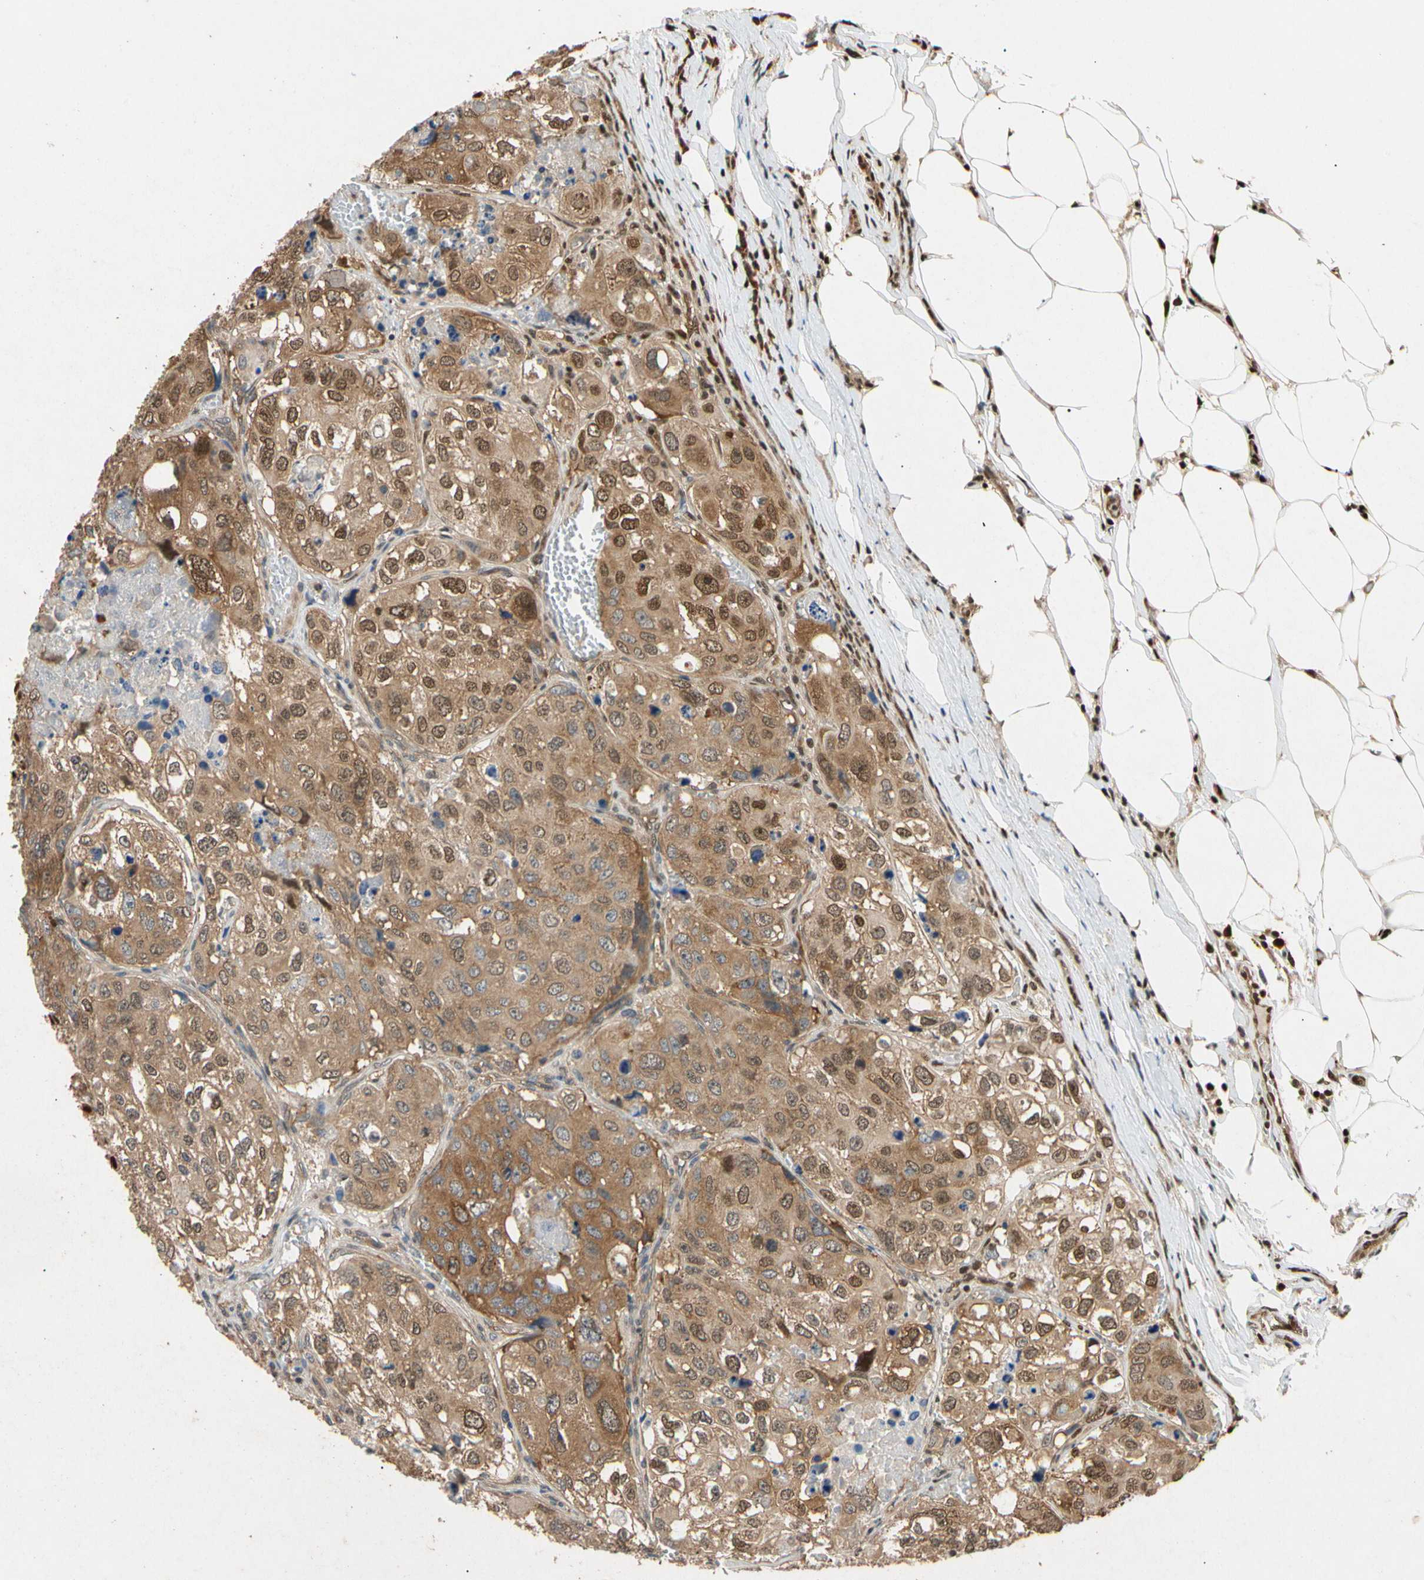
{"staining": {"intensity": "moderate", "quantity": ">75%", "location": "cytoplasmic/membranous"}, "tissue": "urothelial cancer", "cell_type": "Tumor cells", "image_type": "cancer", "snomed": [{"axis": "morphology", "description": "Urothelial carcinoma, High grade"}, {"axis": "topography", "description": "Lymph node"}, {"axis": "topography", "description": "Urinary bladder"}], "caption": "Tumor cells exhibit moderate cytoplasmic/membranous staining in about >75% of cells in urothelial cancer.", "gene": "EIF1AX", "patient": {"sex": "male", "age": 51}}